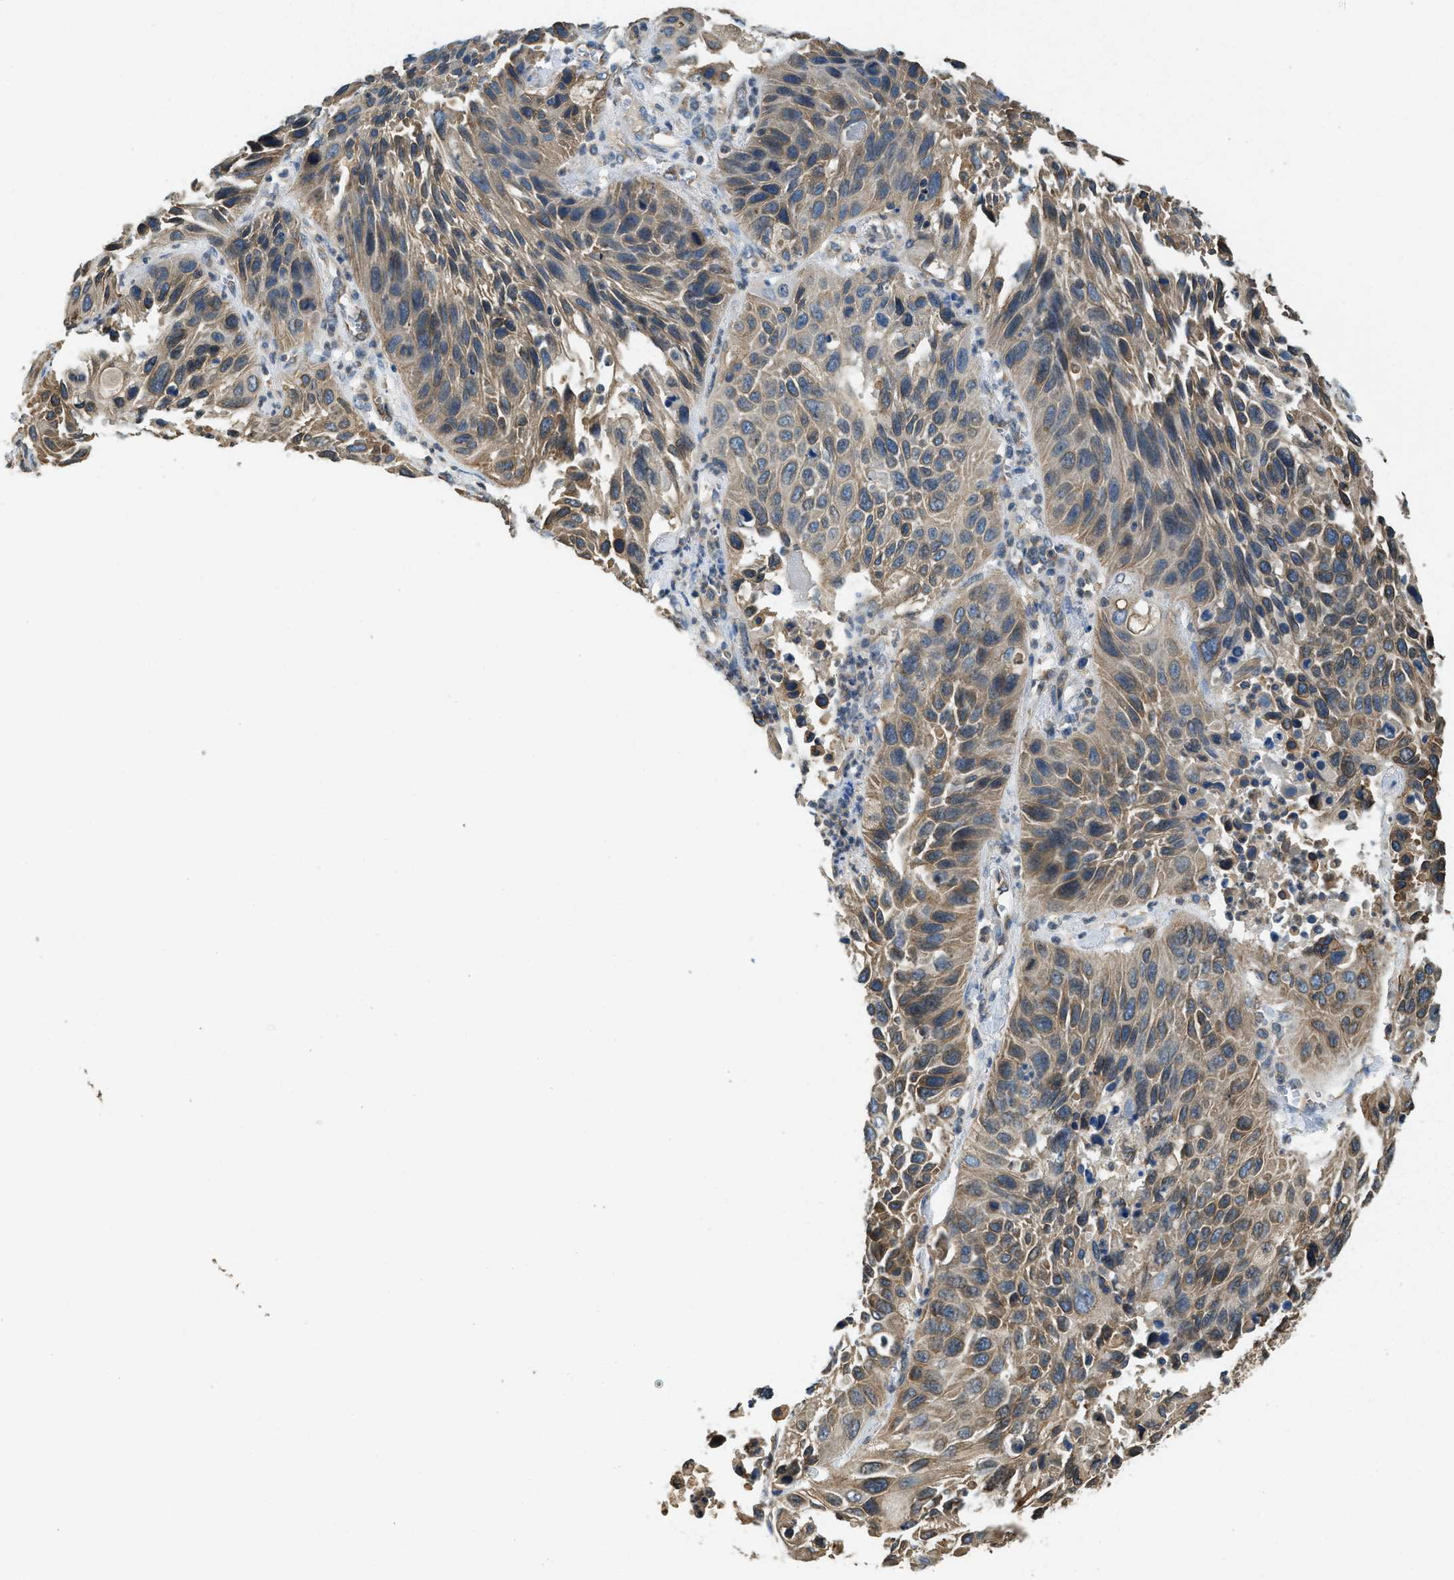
{"staining": {"intensity": "moderate", "quantity": "25%-75%", "location": "cytoplasmic/membranous"}, "tissue": "lung cancer", "cell_type": "Tumor cells", "image_type": "cancer", "snomed": [{"axis": "morphology", "description": "Squamous cell carcinoma, NOS"}, {"axis": "topography", "description": "Lung"}], "caption": "Immunohistochemical staining of squamous cell carcinoma (lung) demonstrates medium levels of moderate cytoplasmic/membranous protein expression in about 25%-75% of tumor cells. Nuclei are stained in blue.", "gene": "BCAP31", "patient": {"sex": "female", "age": 76}}